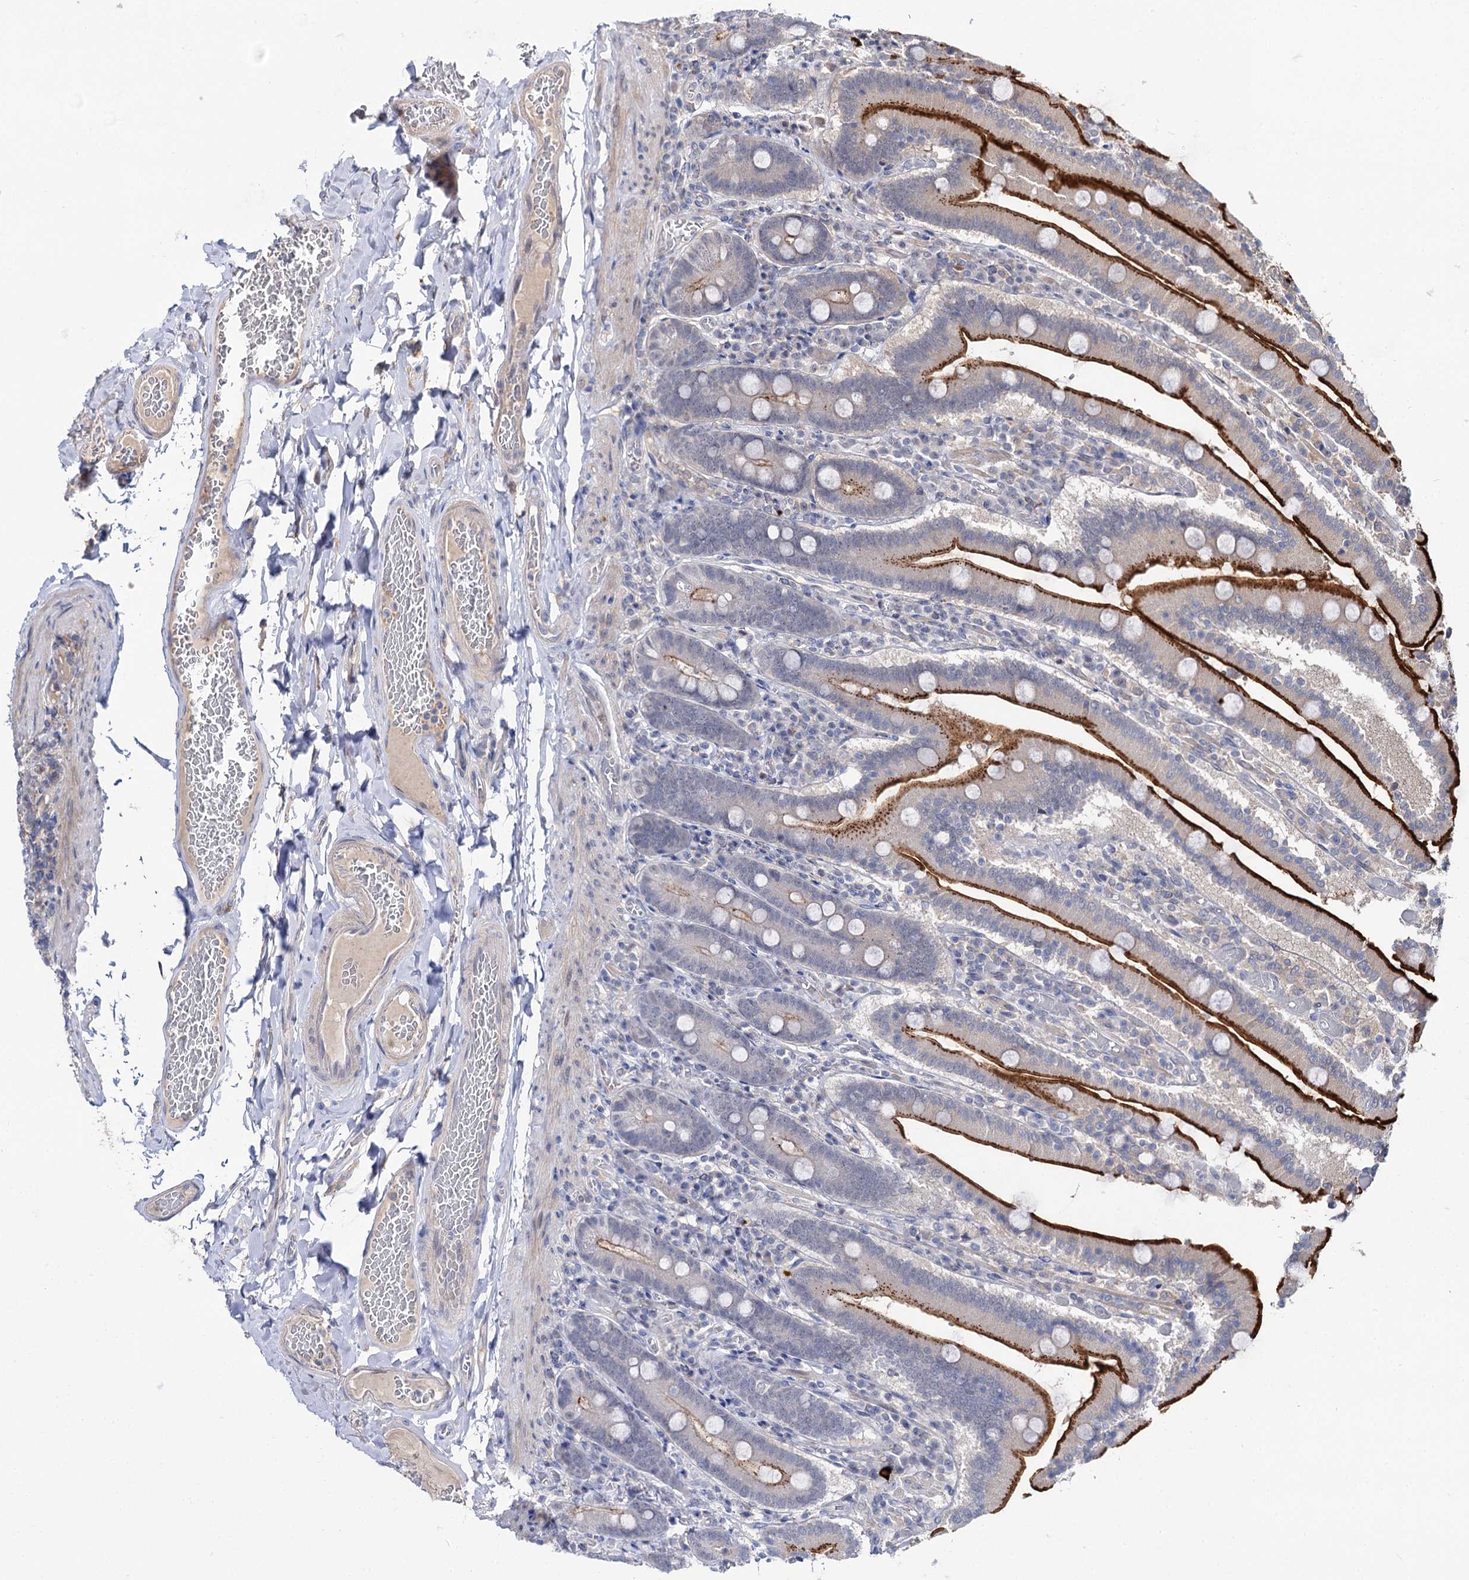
{"staining": {"intensity": "strong", "quantity": "25%-75%", "location": "cytoplasmic/membranous"}, "tissue": "duodenum", "cell_type": "Glandular cells", "image_type": "normal", "snomed": [{"axis": "morphology", "description": "Normal tissue, NOS"}, {"axis": "topography", "description": "Duodenum"}], "caption": "Immunohistochemical staining of benign human duodenum exhibits high levels of strong cytoplasmic/membranous expression in about 25%-75% of glandular cells. (DAB IHC, brown staining for protein, blue staining for nuclei).", "gene": "NEK10", "patient": {"sex": "female", "age": 62}}